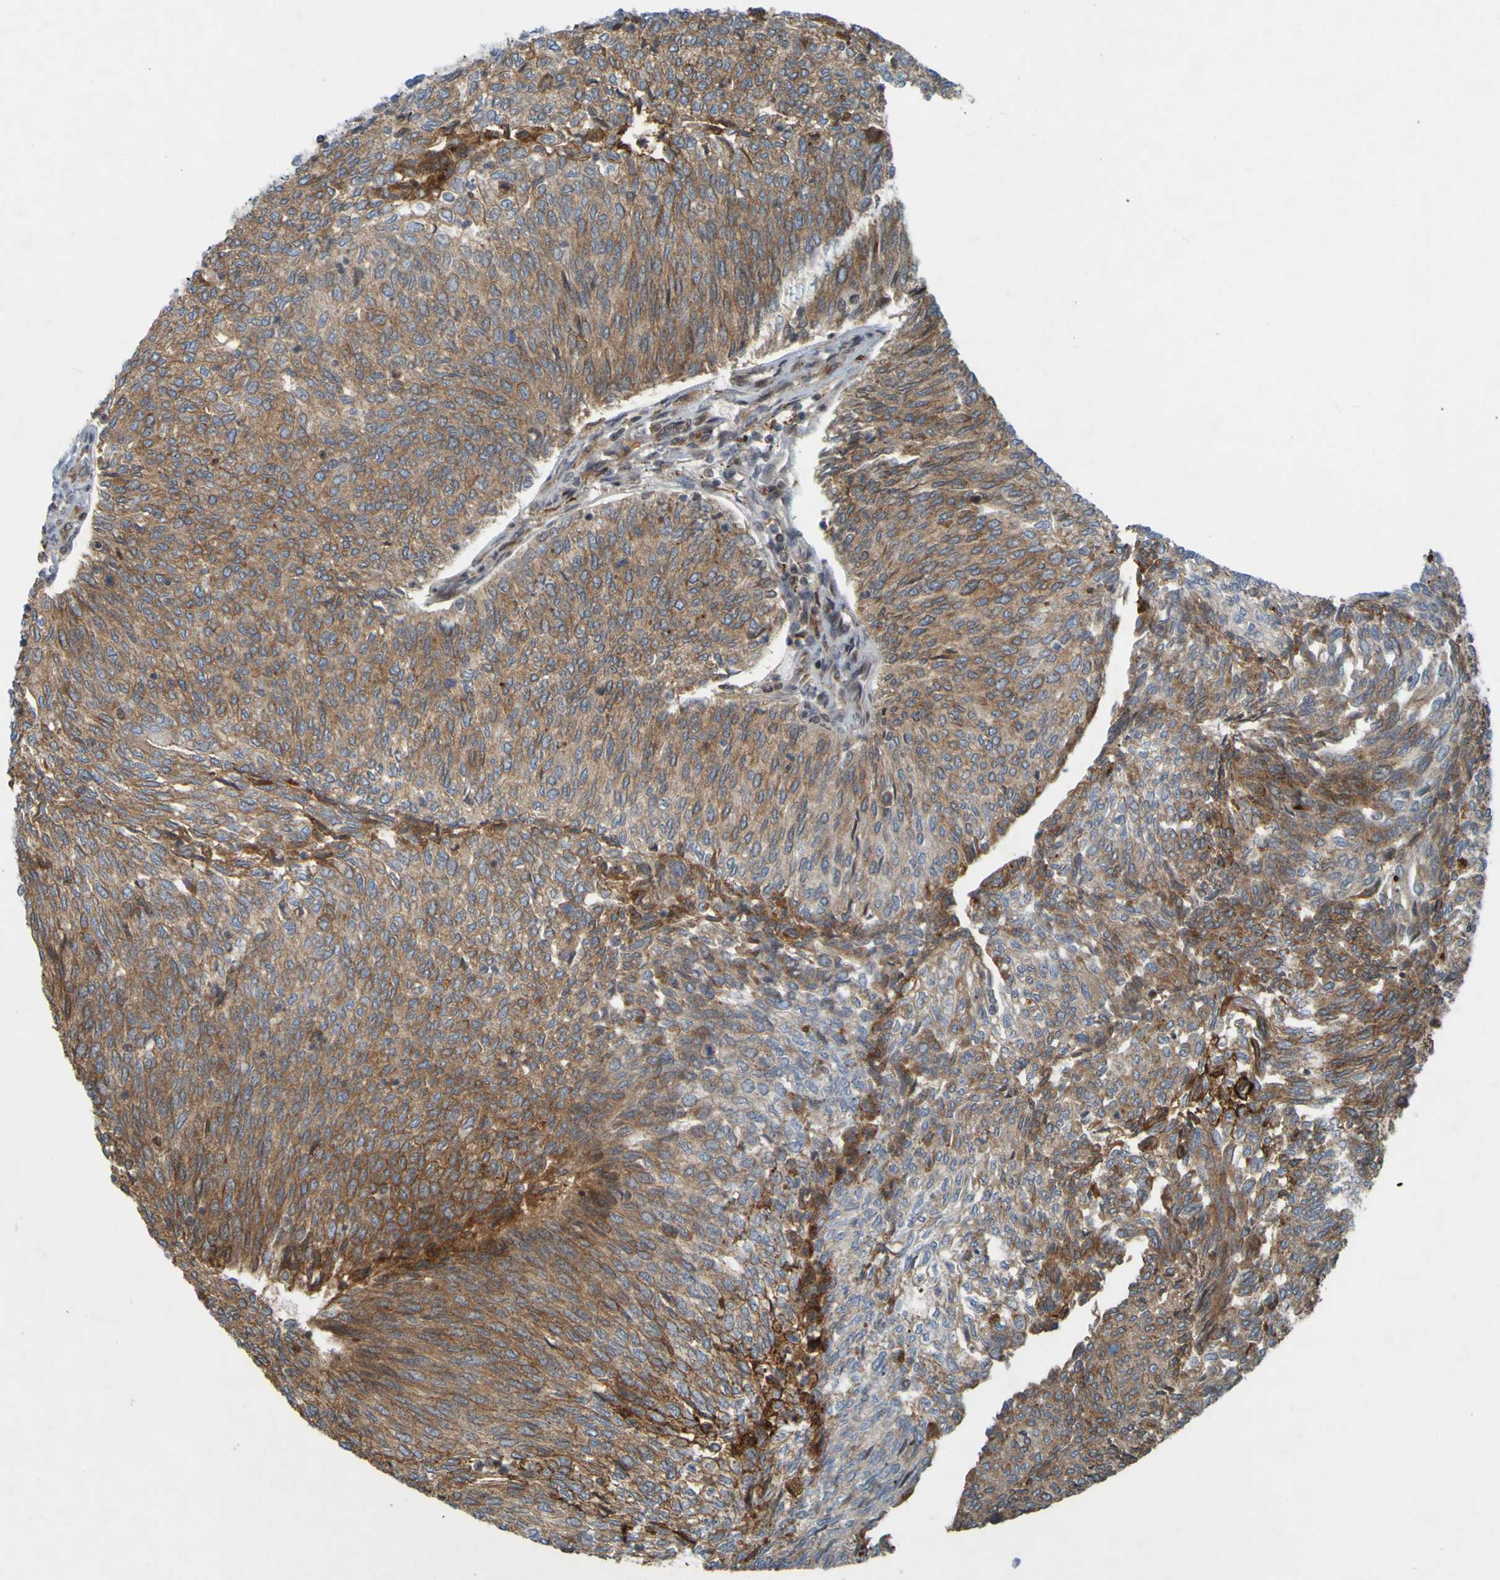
{"staining": {"intensity": "moderate", "quantity": ">75%", "location": "cytoplasmic/membranous"}, "tissue": "urothelial cancer", "cell_type": "Tumor cells", "image_type": "cancer", "snomed": [{"axis": "morphology", "description": "Urothelial carcinoma, Low grade"}, {"axis": "topography", "description": "Urinary bladder"}], "caption": "Immunohistochemistry (IHC) micrograph of neoplastic tissue: low-grade urothelial carcinoma stained using immunohistochemistry (IHC) exhibits medium levels of moderate protein expression localized specifically in the cytoplasmic/membranous of tumor cells, appearing as a cytoplasmic/membranous brown color.", "gene": "GUCY1A1", "patient": {"sex": "female", "age": 79}}